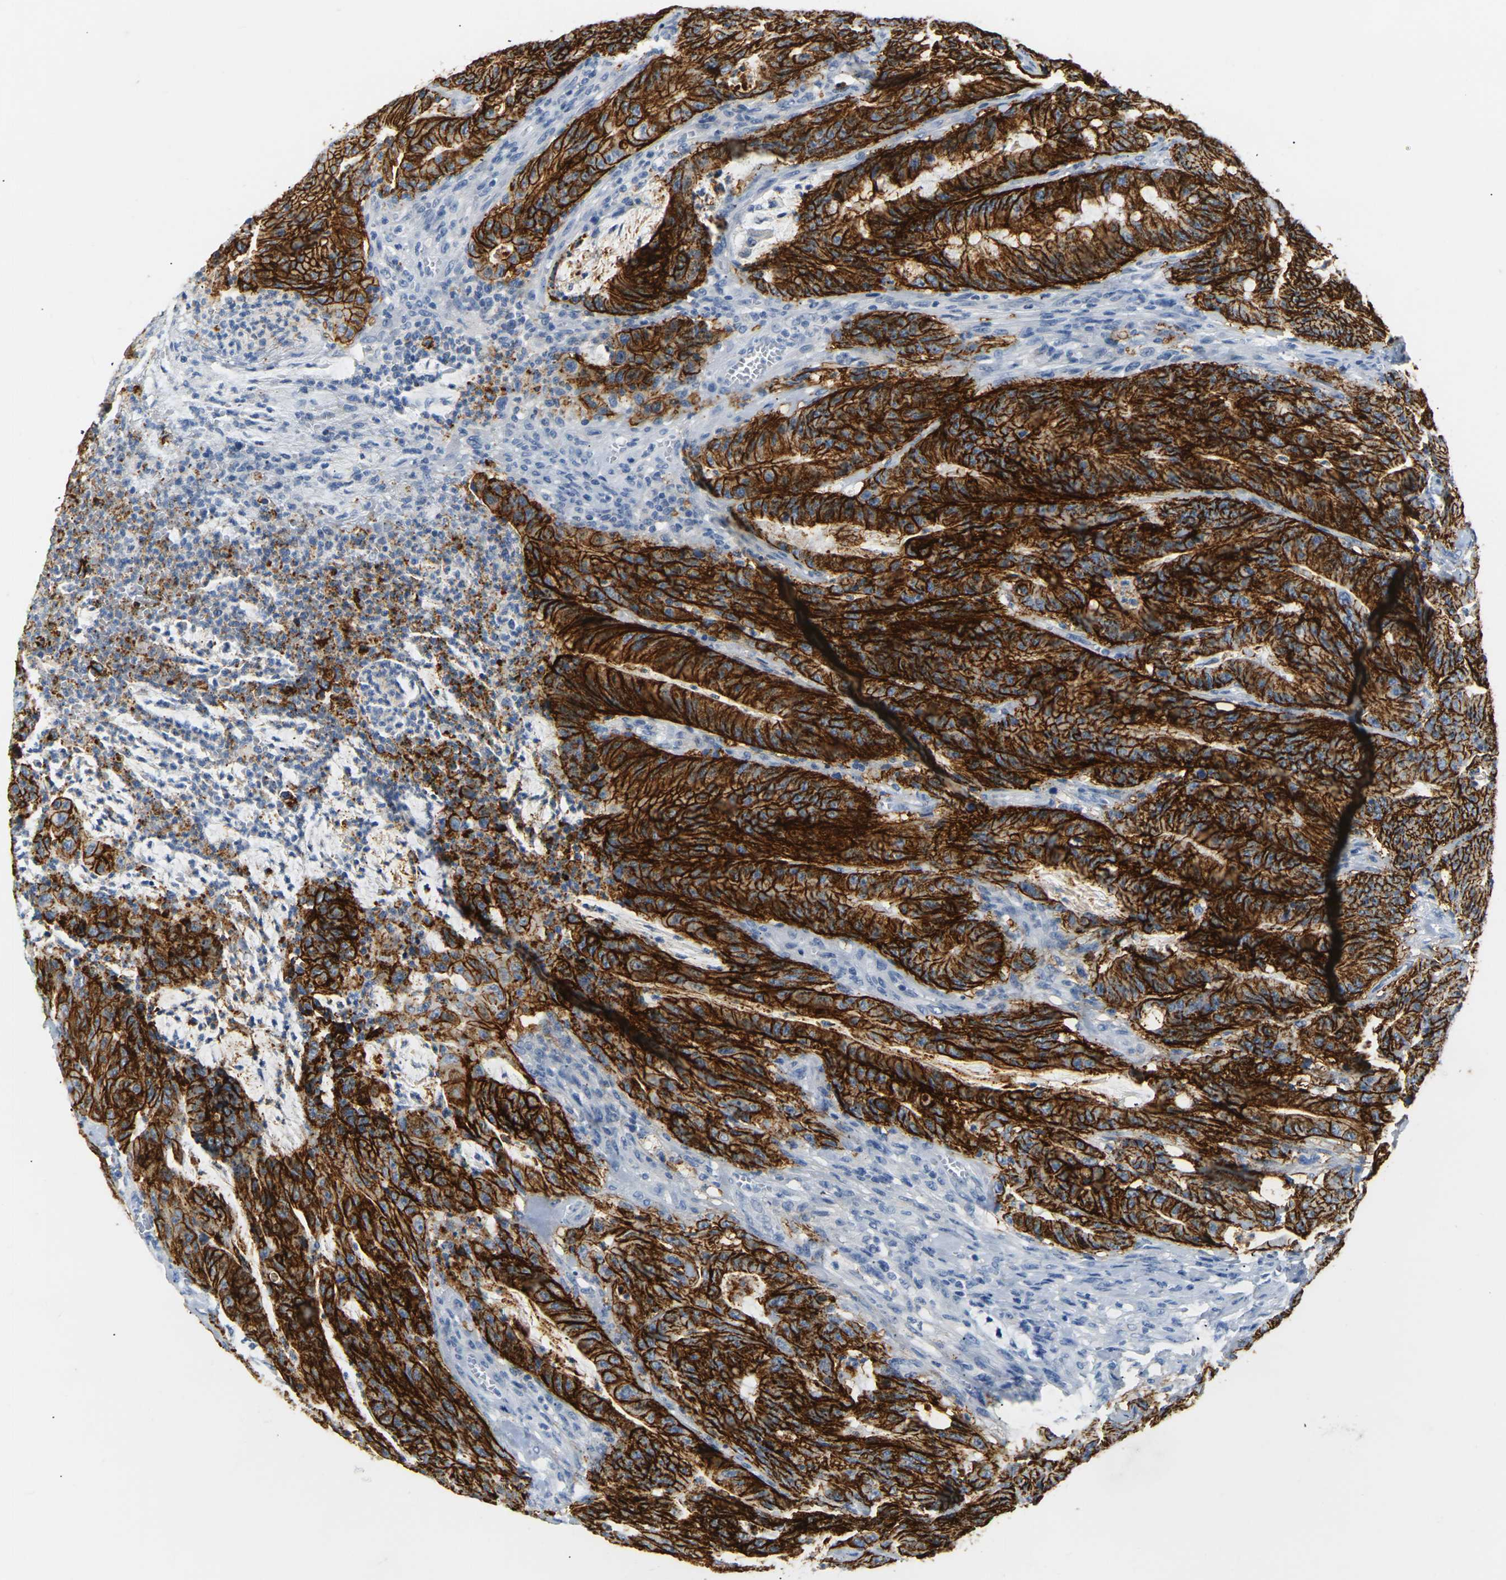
{"staining": {"intensity": "strong", "quantity": ">75%", "location": "cytoplasmic/membranous"}, "tissue": "colorectal cancer", "cell_type": "Tumor cells", "image_type": "cancer", "snomed": [{"axis": "morphology", "description": "Adenocarcinoma, NOS"}, {"axis": "topography", "description": "Colon"}], "caption": "Adenocarcinoma (colorectal) stained for a protein (brown) exhibits strong cytoplasmic/membranous positive expression in approximately >75% of tumor cells.", "gene": "CLDN7", "patient": {"sex": "male", "age": 45}}